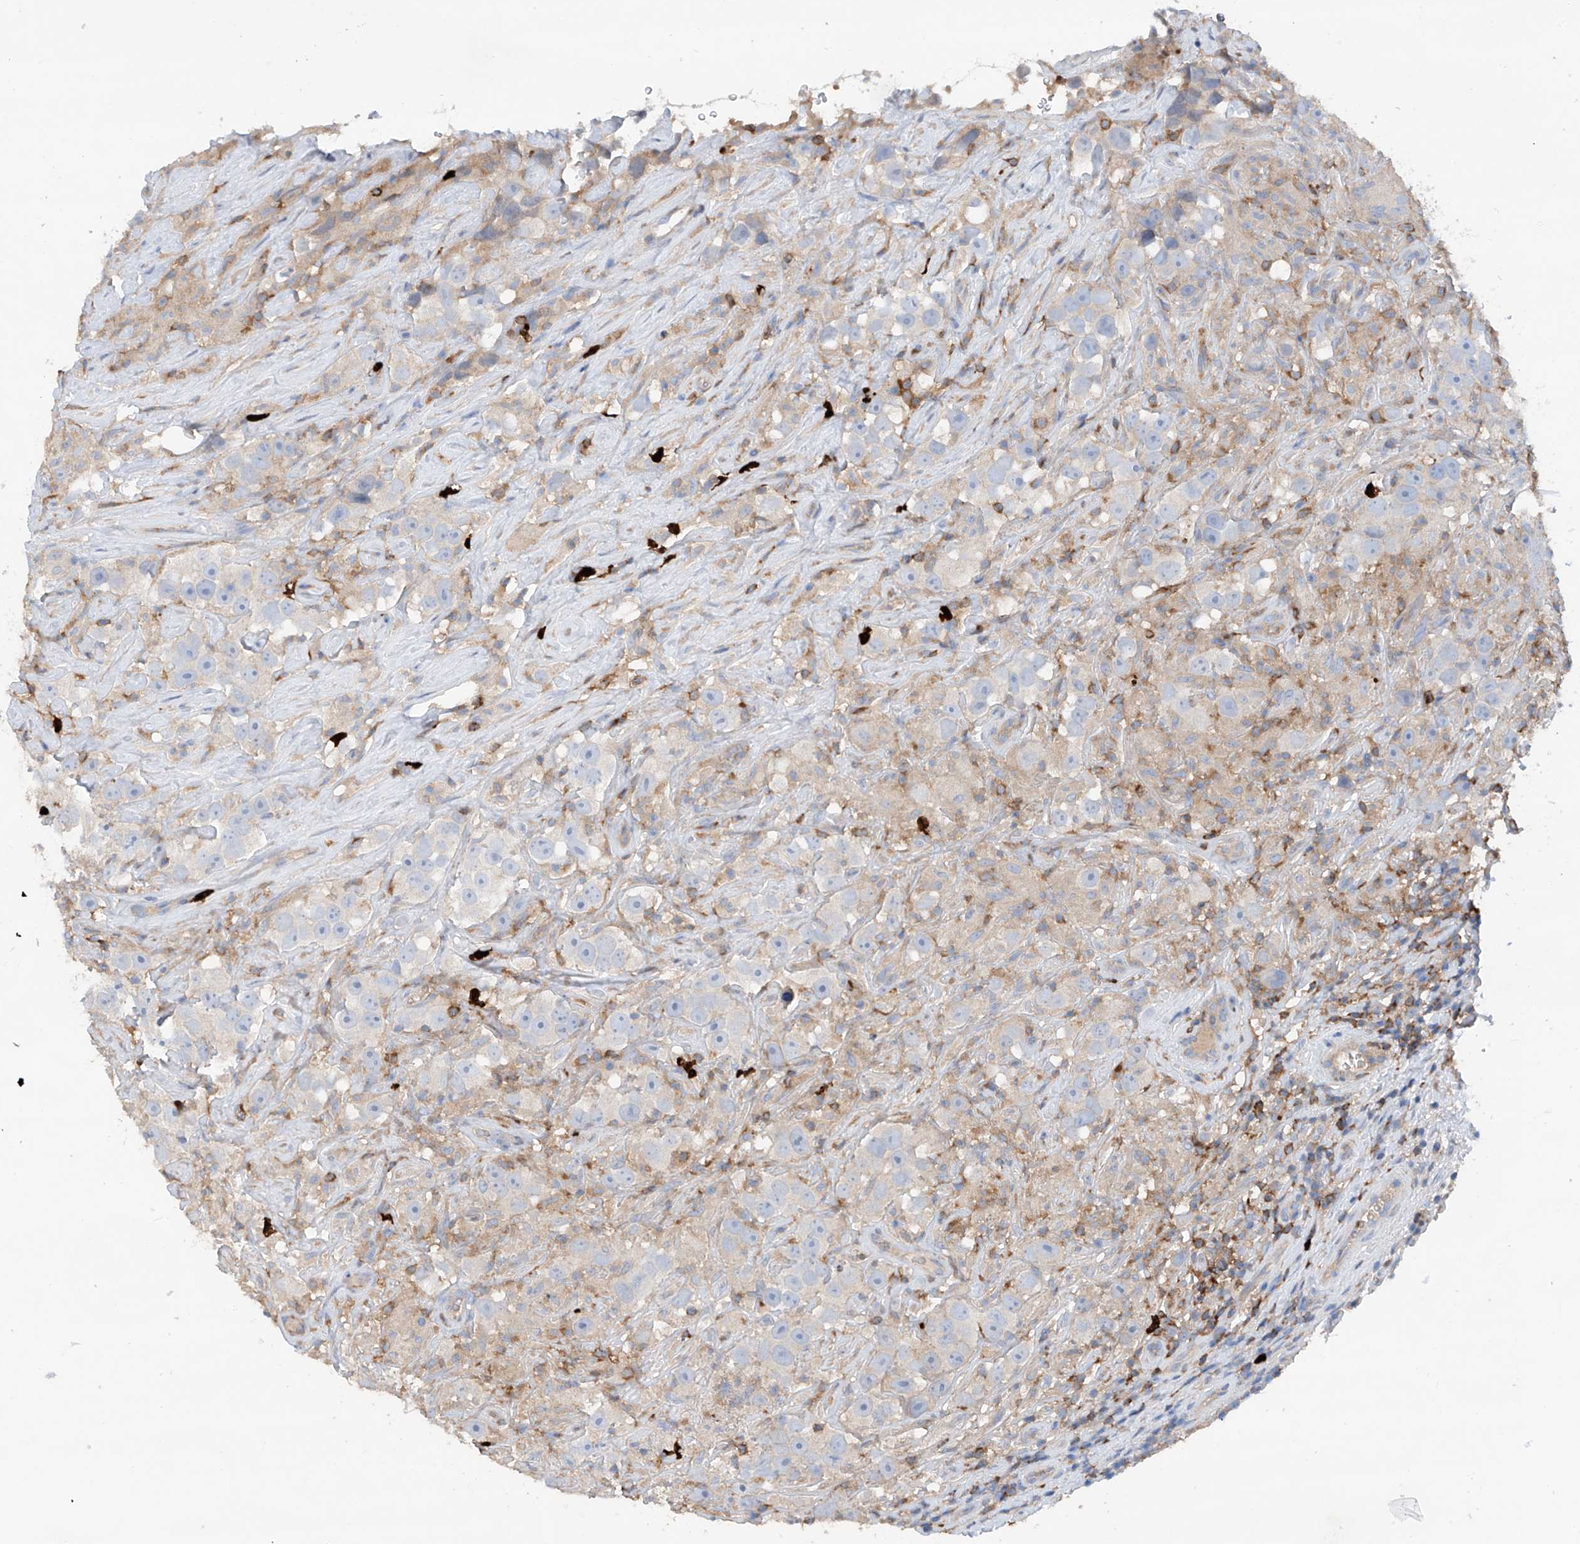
{"staining": {"intensity": "negative", "quantity": "none", "location": "none"}, "tissue": "testis cancer", "cell_type": "Tumor cells", "image_type": "cancer", "snomed": [{"axis": "morphology", "description": "Seminoma, NOS"}, {"axis": "topography", "description": "Testis"}], "caption": "Immunohistochemistry photomicrograph of human testis cancer (seminoma) stained for a protein (brown), which demonstrates no positivity in tumor cells.", "gene": "PHACTR2", "patient": {"sex": "male", "age": 49}}